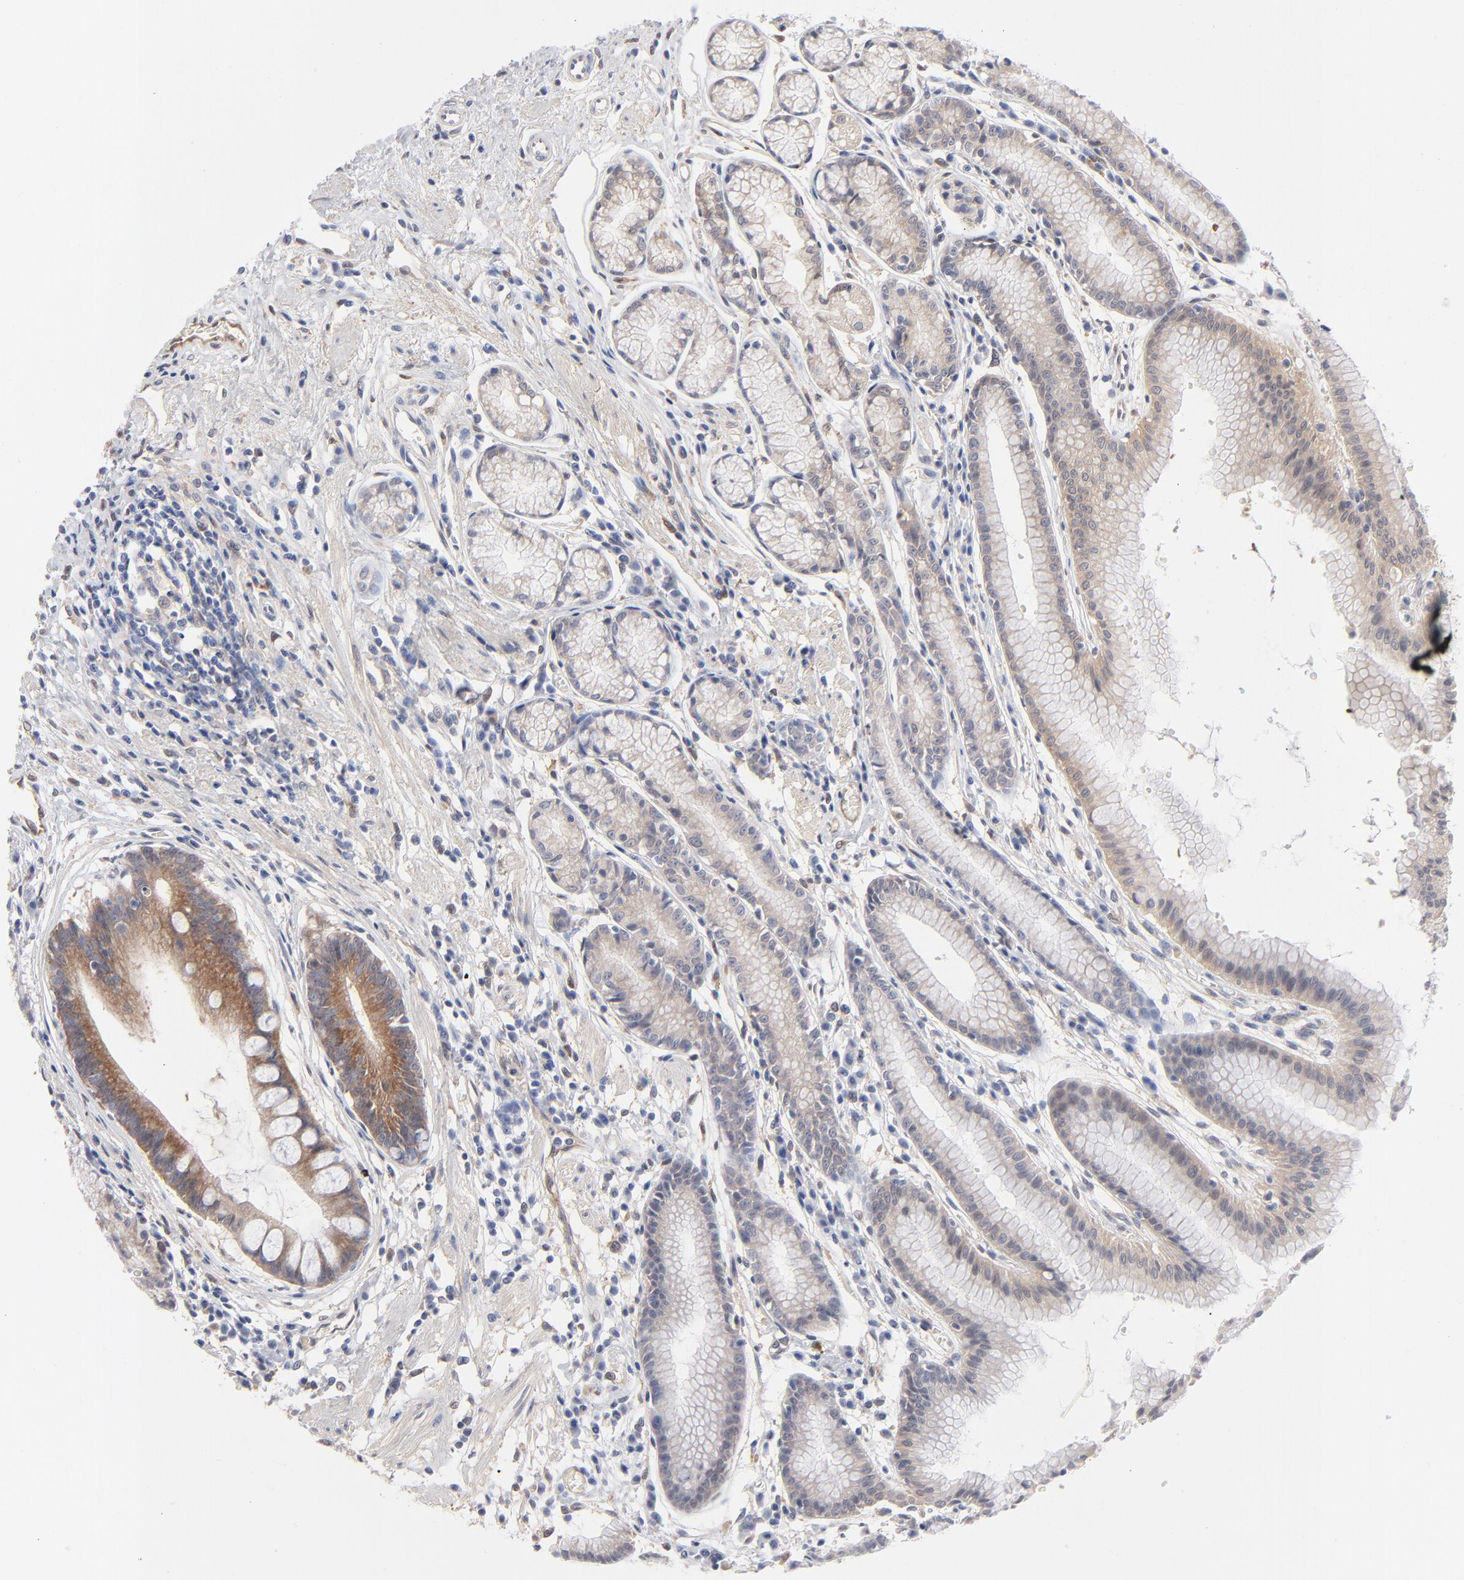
{"staining": {"intensity": "moderate", "quantity": ">75%", "location": "cytoplasmic/membranous"}, "tissue": "stomach", "cell_type": "Glandular cells", "image_type": "normal", "snomed": [{"axis": "morphology", "description": "Normal tissue, NOS"}, {"axis": "morphology", "description": "Inflammation, NOS"}, {"axis": "topography", "description": "Stomach, lower"}], "caption": "Benign stomach was stained to show a protein in brown. There is medium levels of moderate cytoplasmic/membranous staining in about >75% of glandular cells. The staining was performed using DAB, with brown indicating positive protein expression. Nuclei are stained blue with hematoxylin.", "gene": "ARRB1", "patient": {"sex": "male", "age": 59}}